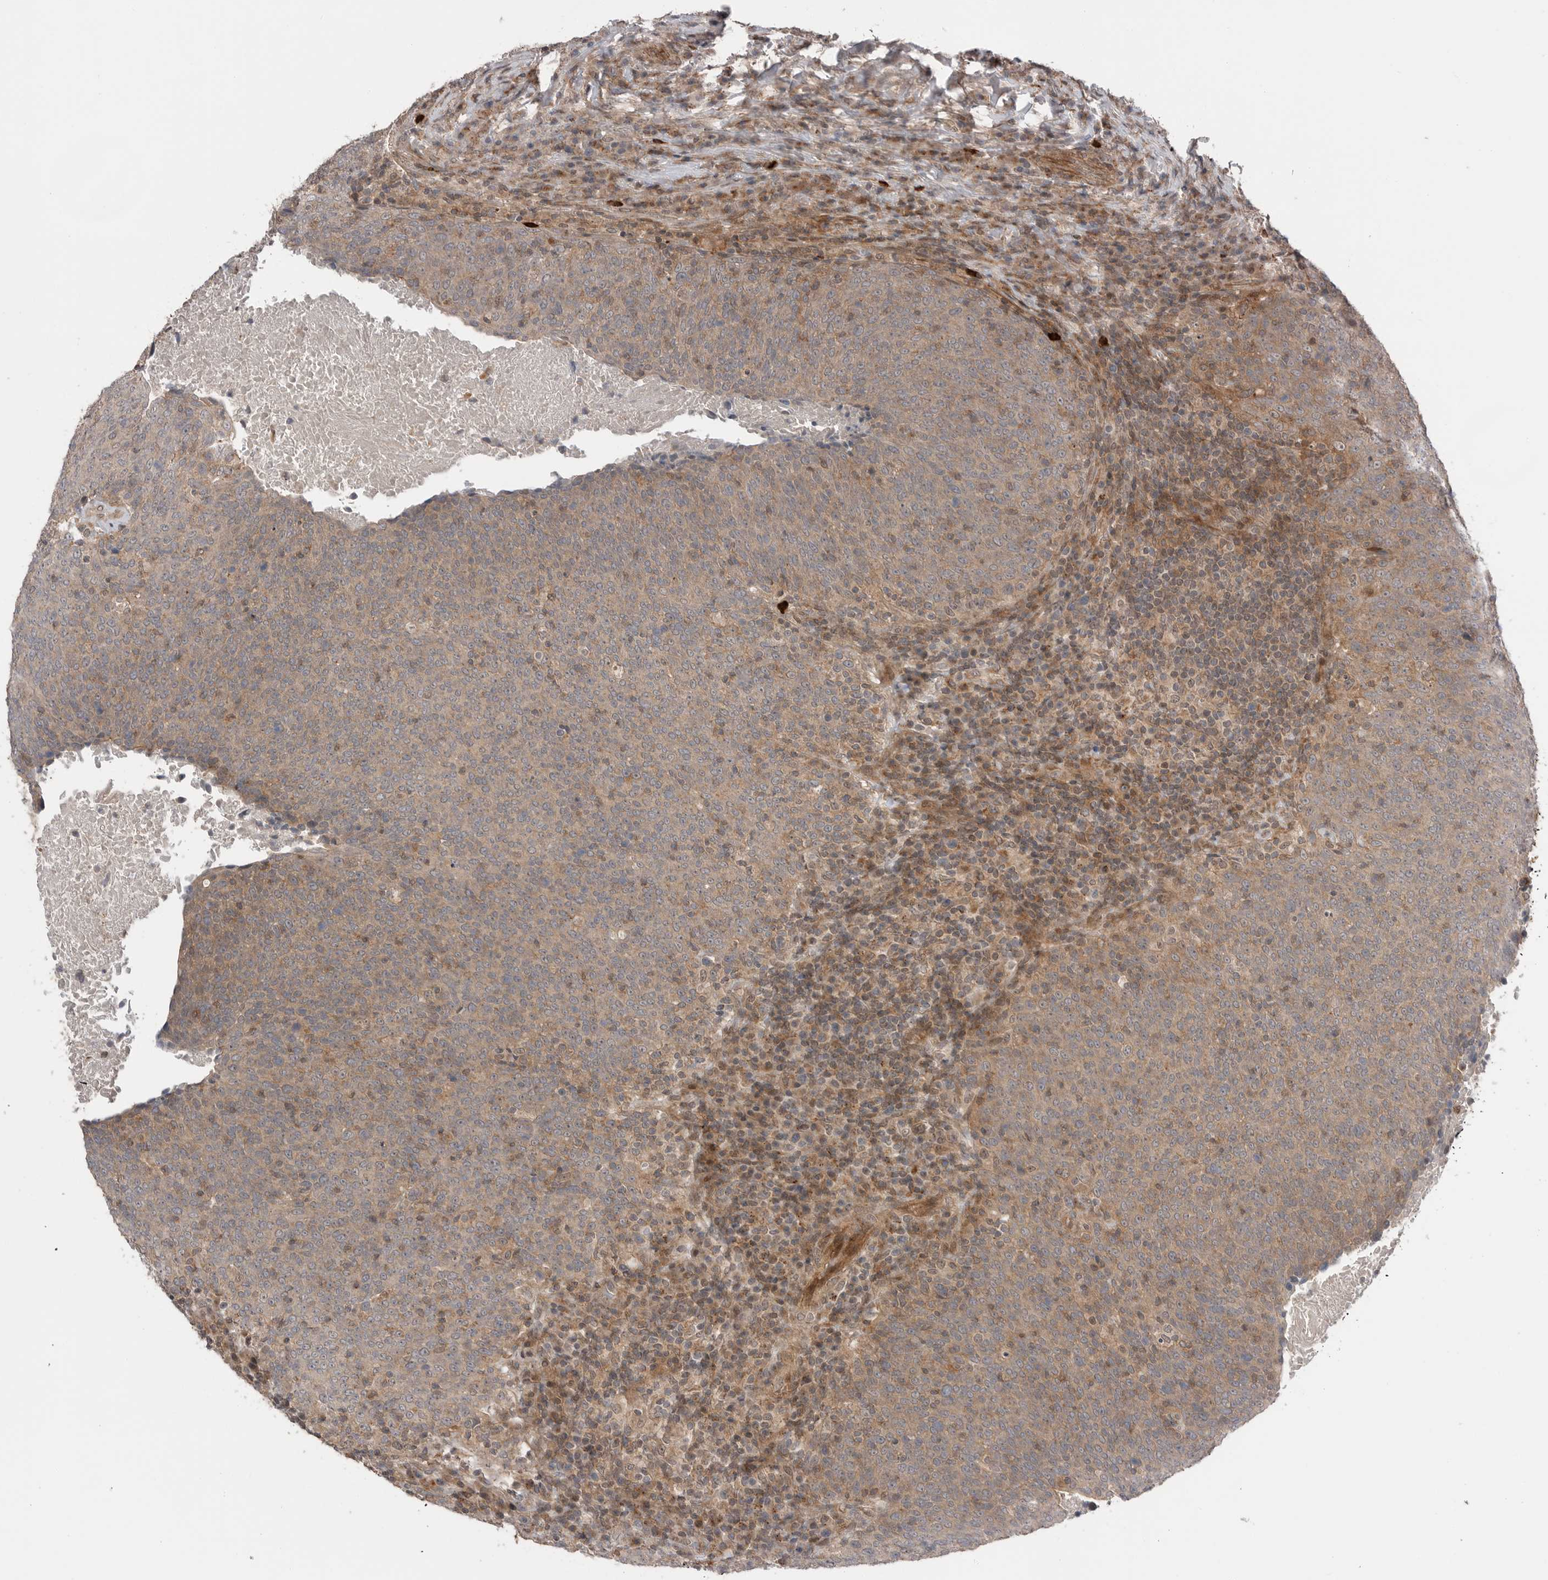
{"staining": {"intensity": "weak", "quantity": ">75%", "location": "cytoplasmic/membranous"}, "tissue": "head and neck cancer", "cell_type": "Tumor cells", "image_type": "cancer", "snomed": [{"axis": "morphology", "description": "Squamous cell carcinoma, NOS"}, {"axis": "morphology", "description": "Squamous cell carcinoma, metastatic, NOS"}, {"axis": "topography", "description": "Lymph node"}, {"axis": "topography", "description": "Head-Neck"}], "caption": "Immunohistochemical staining of head and neck squamous cell carcinoma displays weak cytoplasmic/membranous protein staining in approximately >75% of tumor cells.", "gene": "PEAK1", "patient": {"sex": "male", "age": 62}}